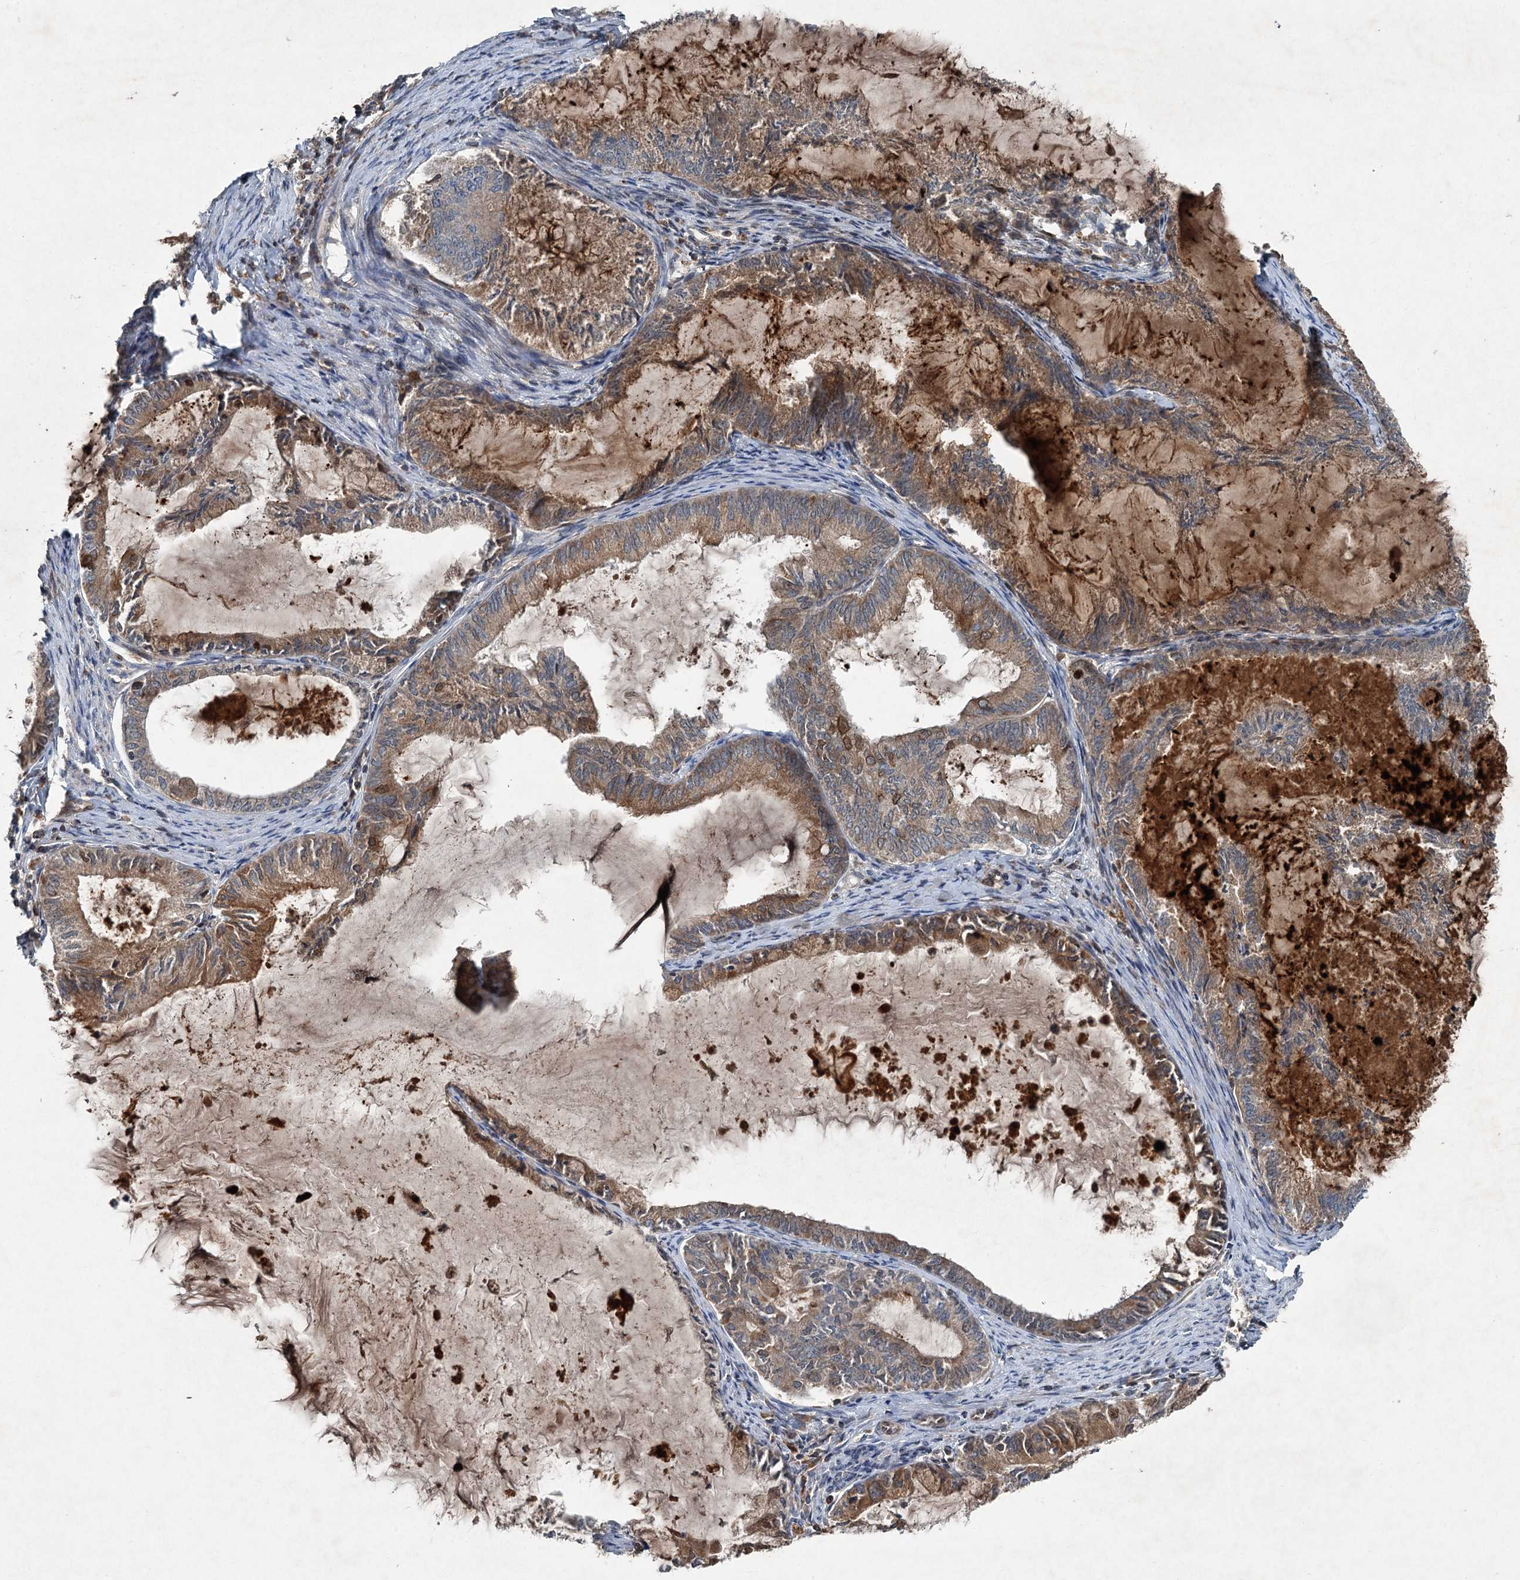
{"staining": {"intensity": "moderate", "quantity": "25%-75%", "location": "cytoplasmic/membranous"}, "tissue": "endometrial cancer", "cell_type": "Tumor cells", "image_type": "cancer", "snomed": [{"axis": "morphology", "description": "Adenocarcinoma, NOS"}, {"axis": "topography", "description": "Endometrium"}], "caption": "Adenocarcinoma (endometrial) was stained to show a protein in brown. There is medium levels of moderate cytoplasmic/membranous staining in about 25%-75% of tumor cells.", "gene": "TAPBPL", "patient": {"sex": "female", "age": 86}}